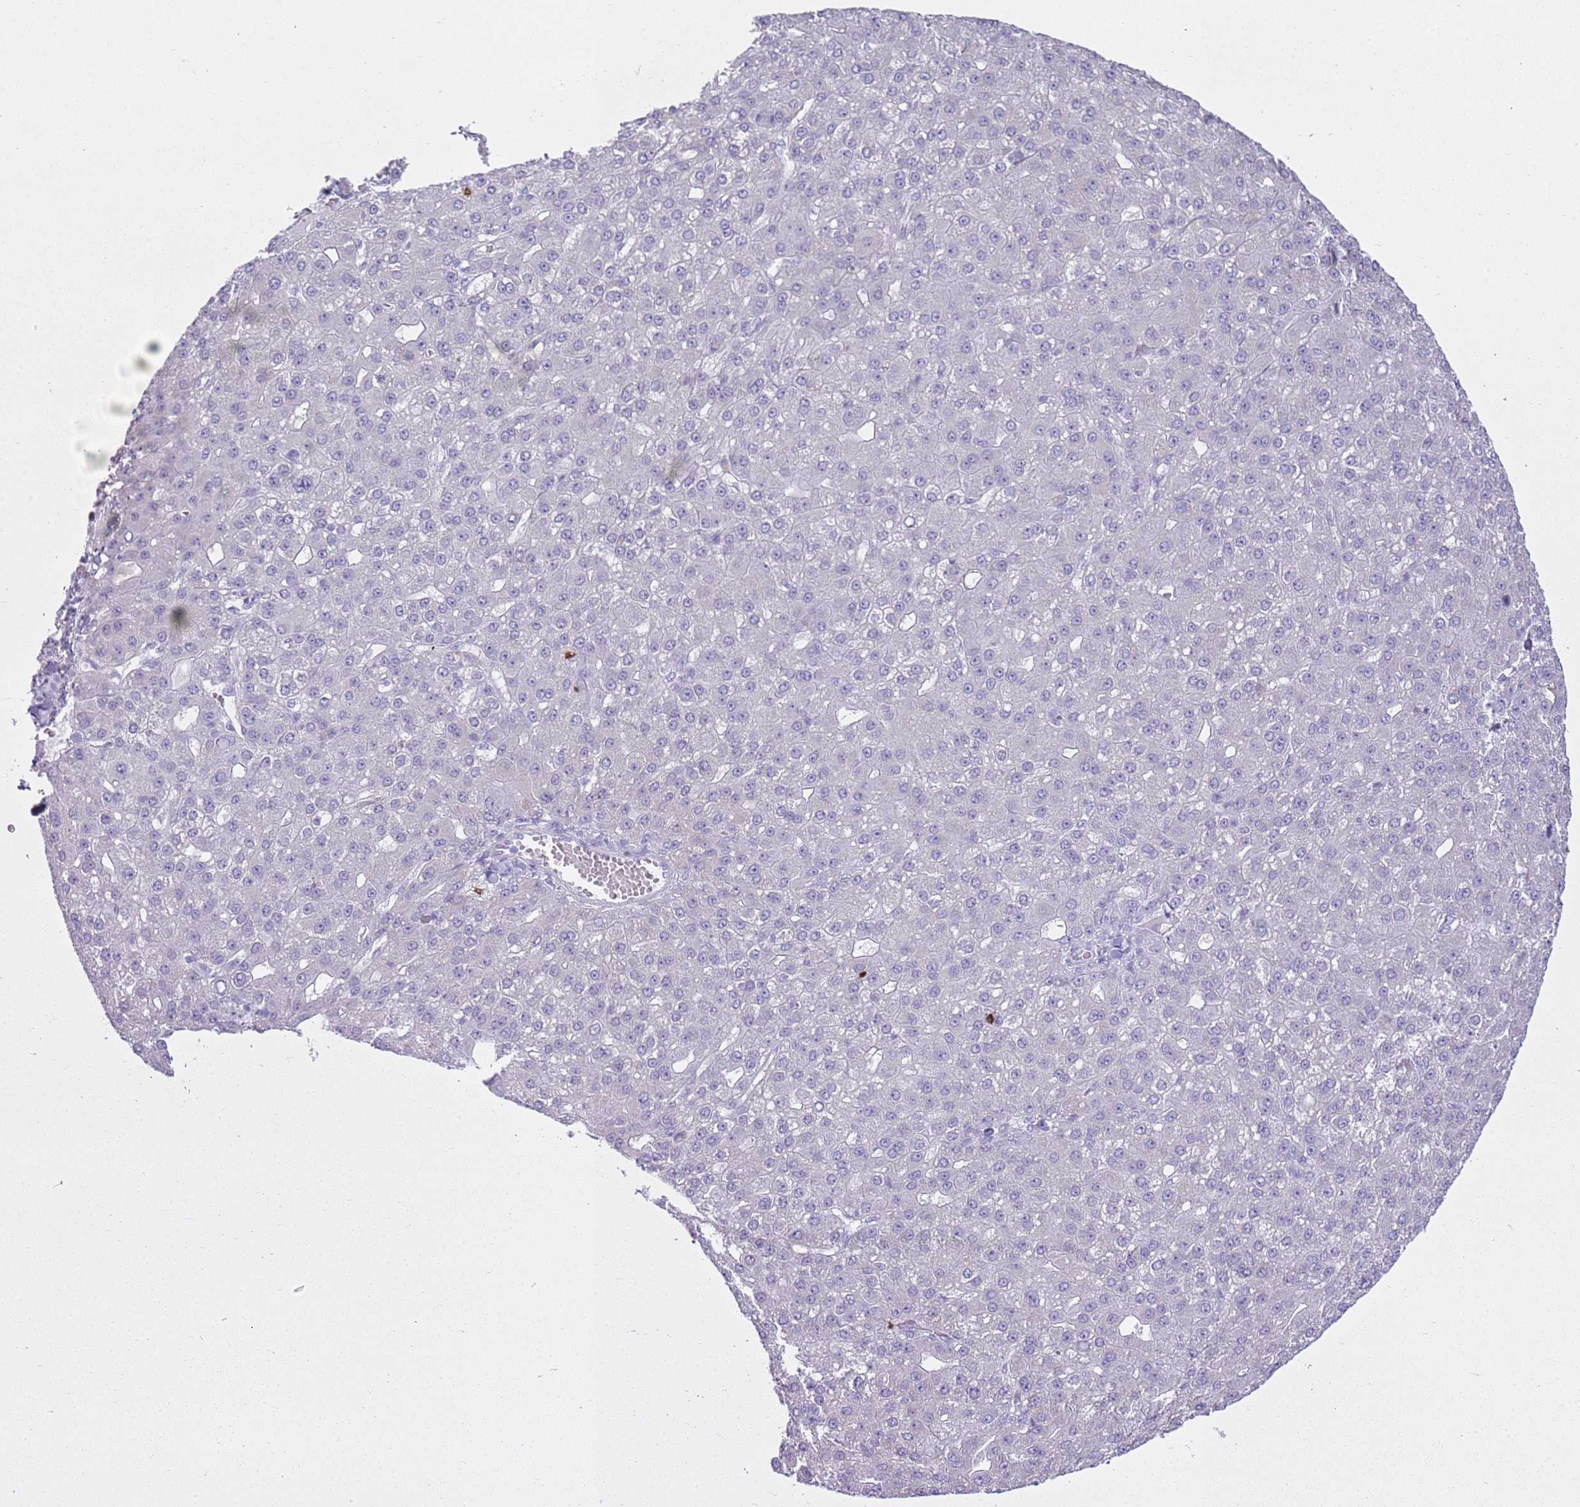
{"staining": {"intensity": "negative", "quantity": "none", "location": "none"}, "tissue": "liver cancer", "cell_type": "Tumor cells", "image_type": "cancer", "snomed": [{"axis": "morphology", "description": "Carcinoma, Hepatocellular, NOS"}, {"axis": "topography", "description": "Liver"}], "caption": "Photomicrograph shows no significant protein expression in tumor cells of hepatocellular carcinoma (liver).", "gene": "CD177", "patient": {"sex": "male", "age": 67}}